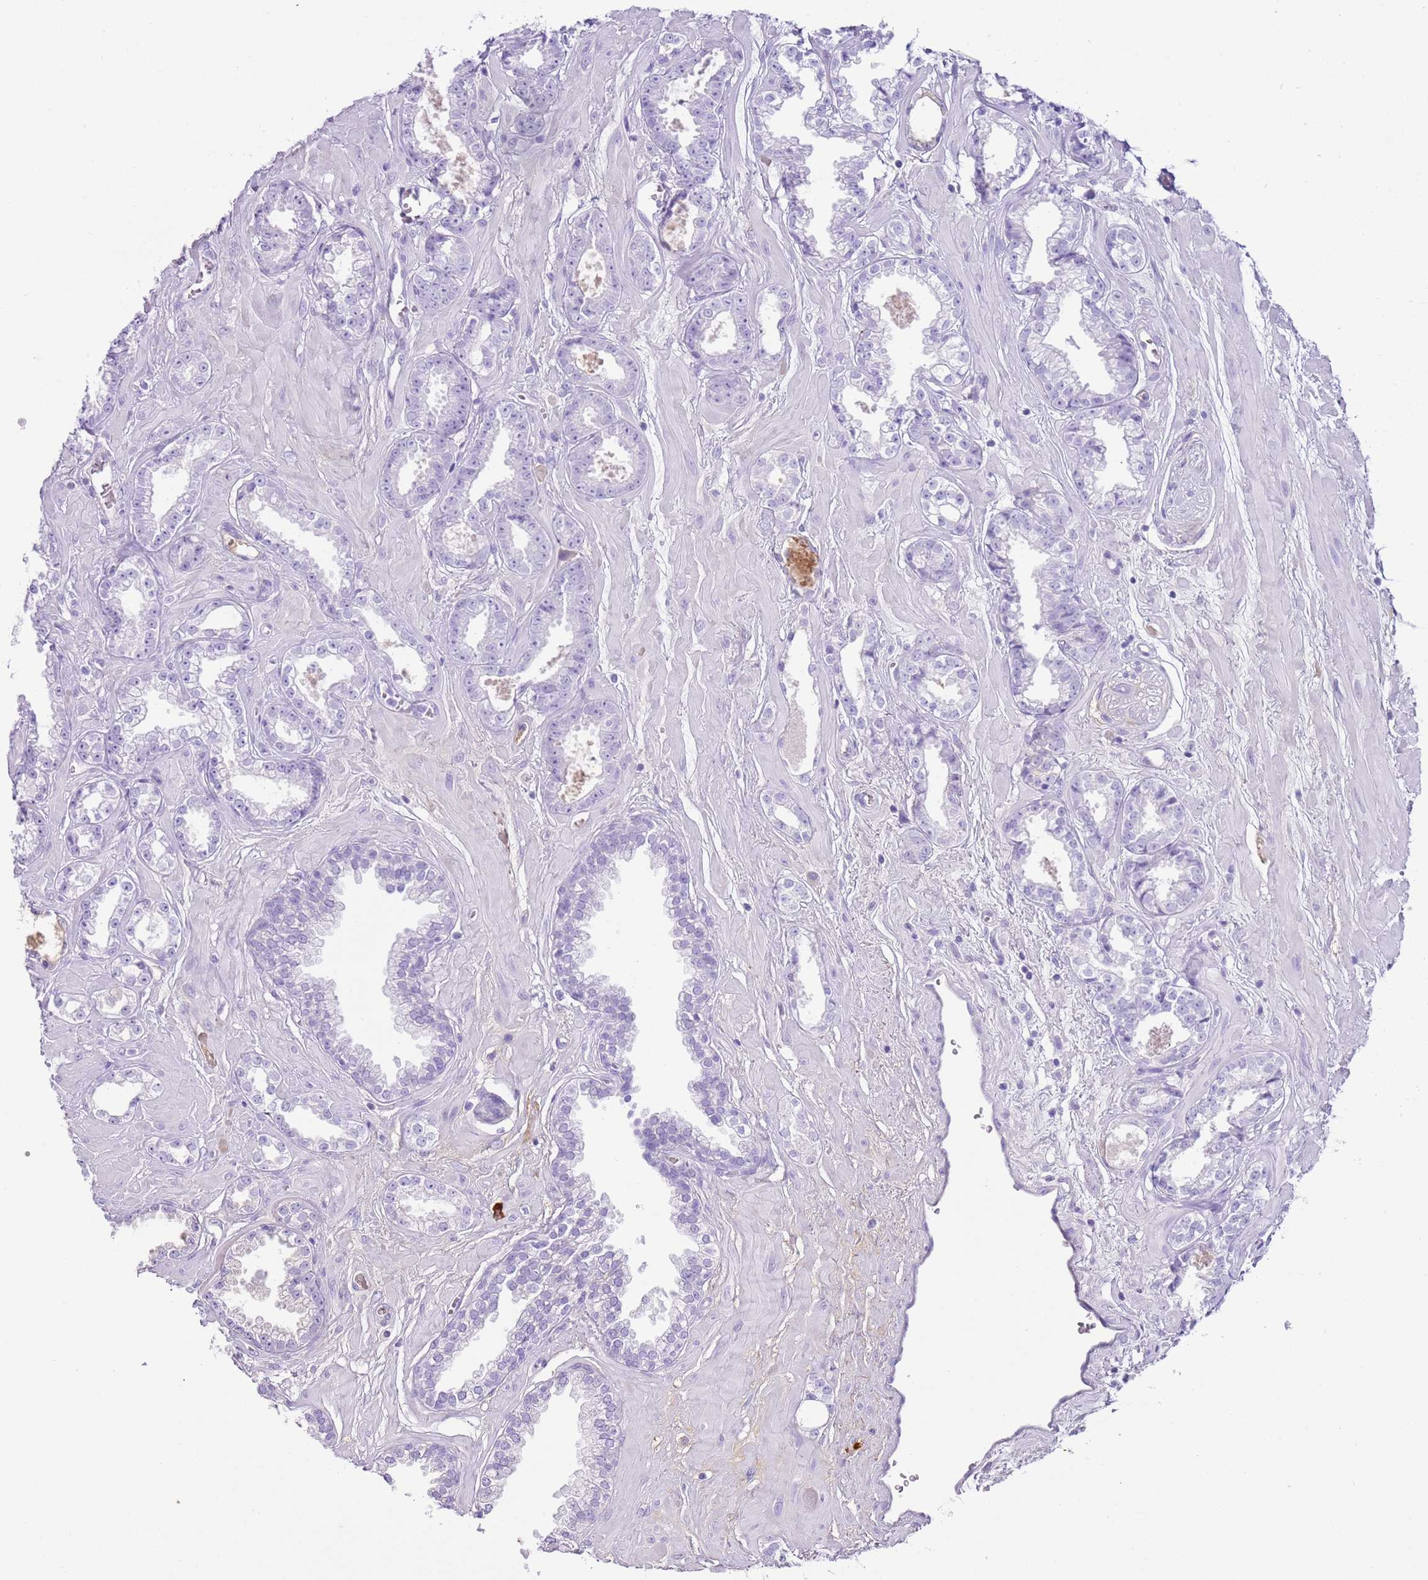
{"staining": {"intensity": "negative", "quantity": "none", "location": "none"}, "tissue": "prostate cancer", "cell_type": "Tumor cells", "image_type": "cancer", "snomed": [{"axis": "morphology", "description": "Adenocarcinoma, Low grade"}, {"axis": "topography", "description": "Prostate"}], "caption": "Immunohistochemical staining of low-grade adenocarcinoma (prostate) displays no significant staining in tumor cells.", "gene": "IGKV3D-11", "patient": {"sex": "male", "age": 60}}